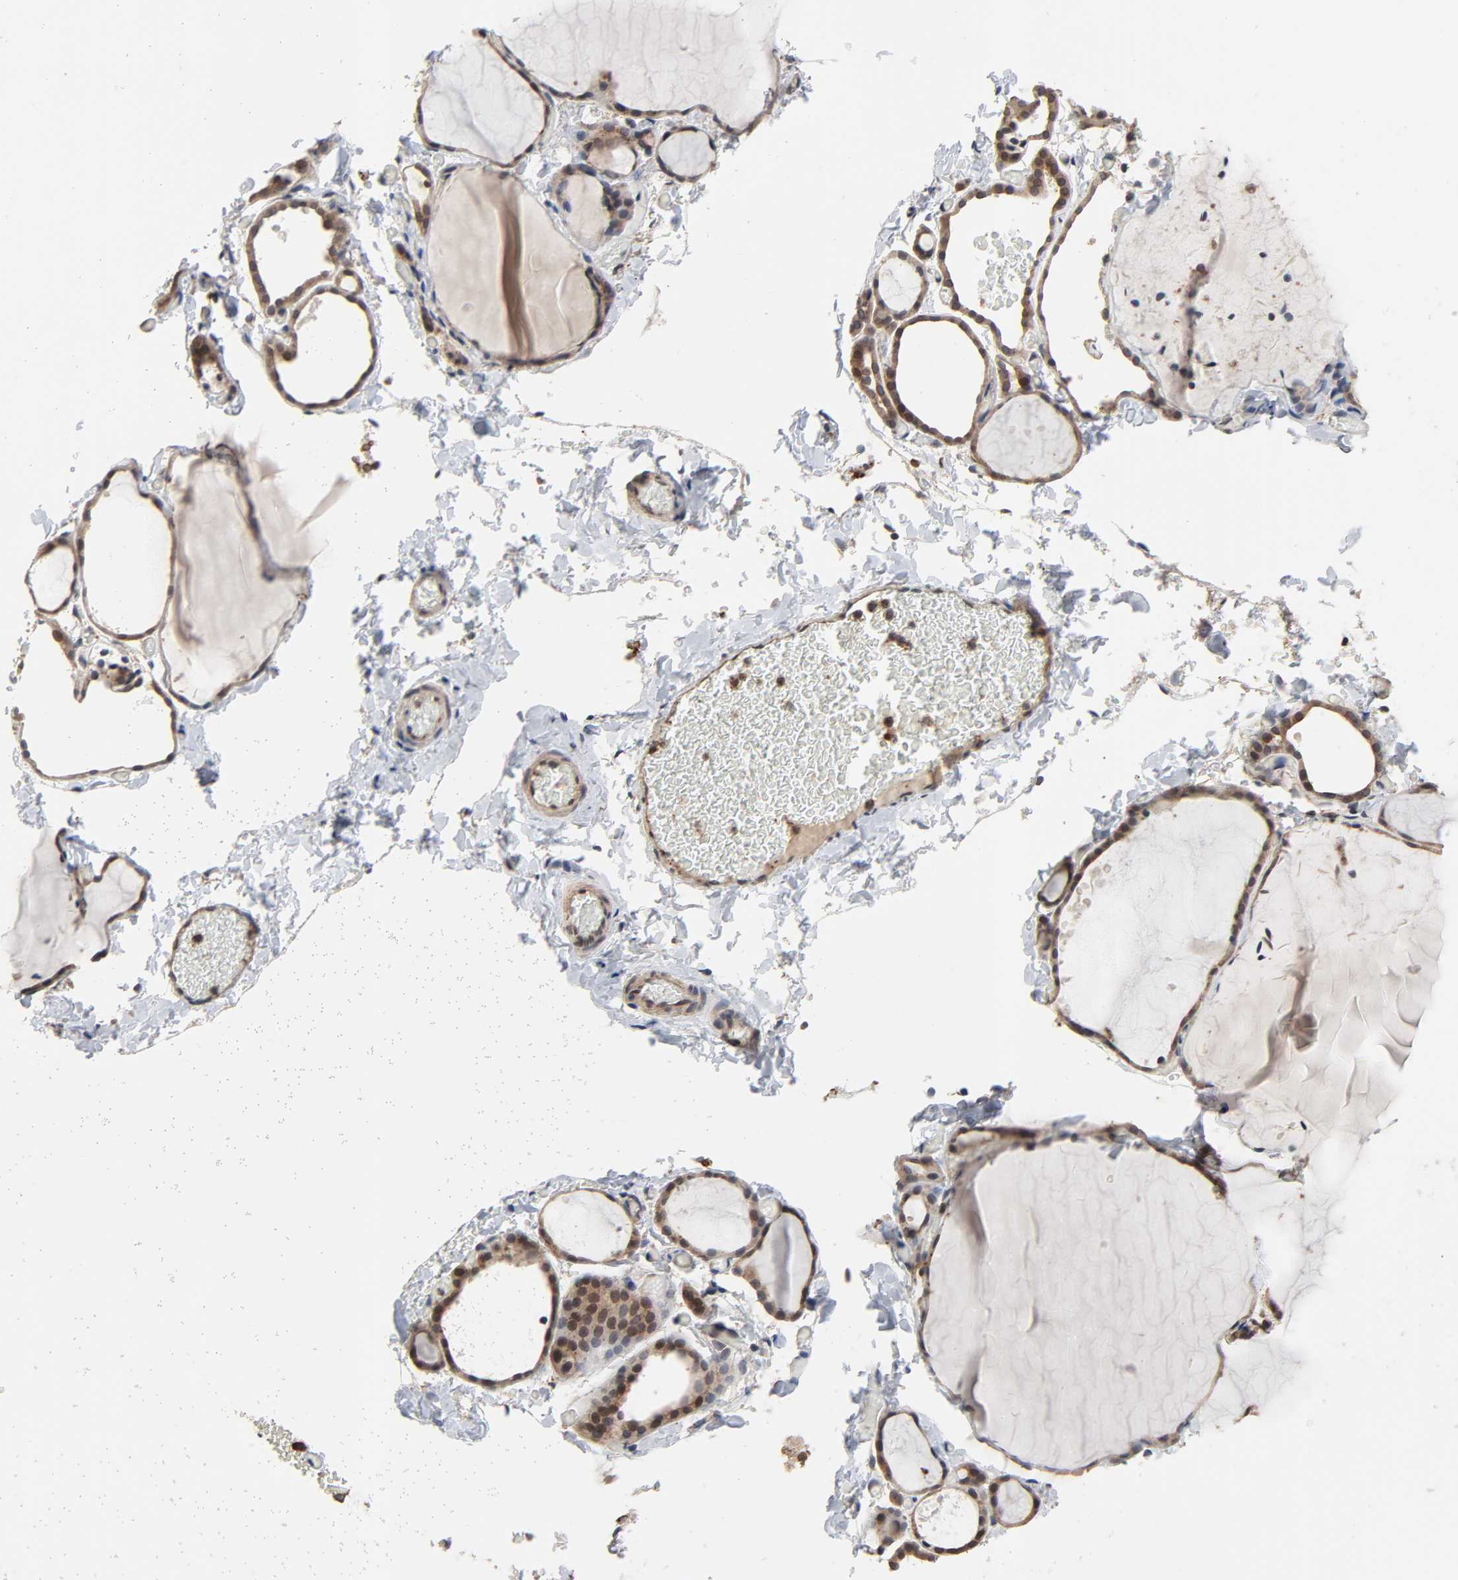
{"staining": {"intensity": "moderate", "quantity": ">75%", "location": "cytoplasmic/membranous,nuclear"}, "tissue": "thyroid gland", "cell_type": "Glandular cells", "image_type": "normal", "snomed": [{"axis": "morphology", "description": "Normal tissue, NOS"}, {"axis": "topography", "description": "Thyroid gland"}], "caption": "Brown immunohistochemical staining in benign thyroid gland reveals moderate cytoplasmic/membranous,nuclear staining in about >75% of glandular cells. The staining was performed using DAB to visualize the protein expression in brown, while the nuclei were stained in blue with hematoxylin (Magnification: 20x).", "gene": "CCDC175", "patient": {"sex": "female", "age": 22}}